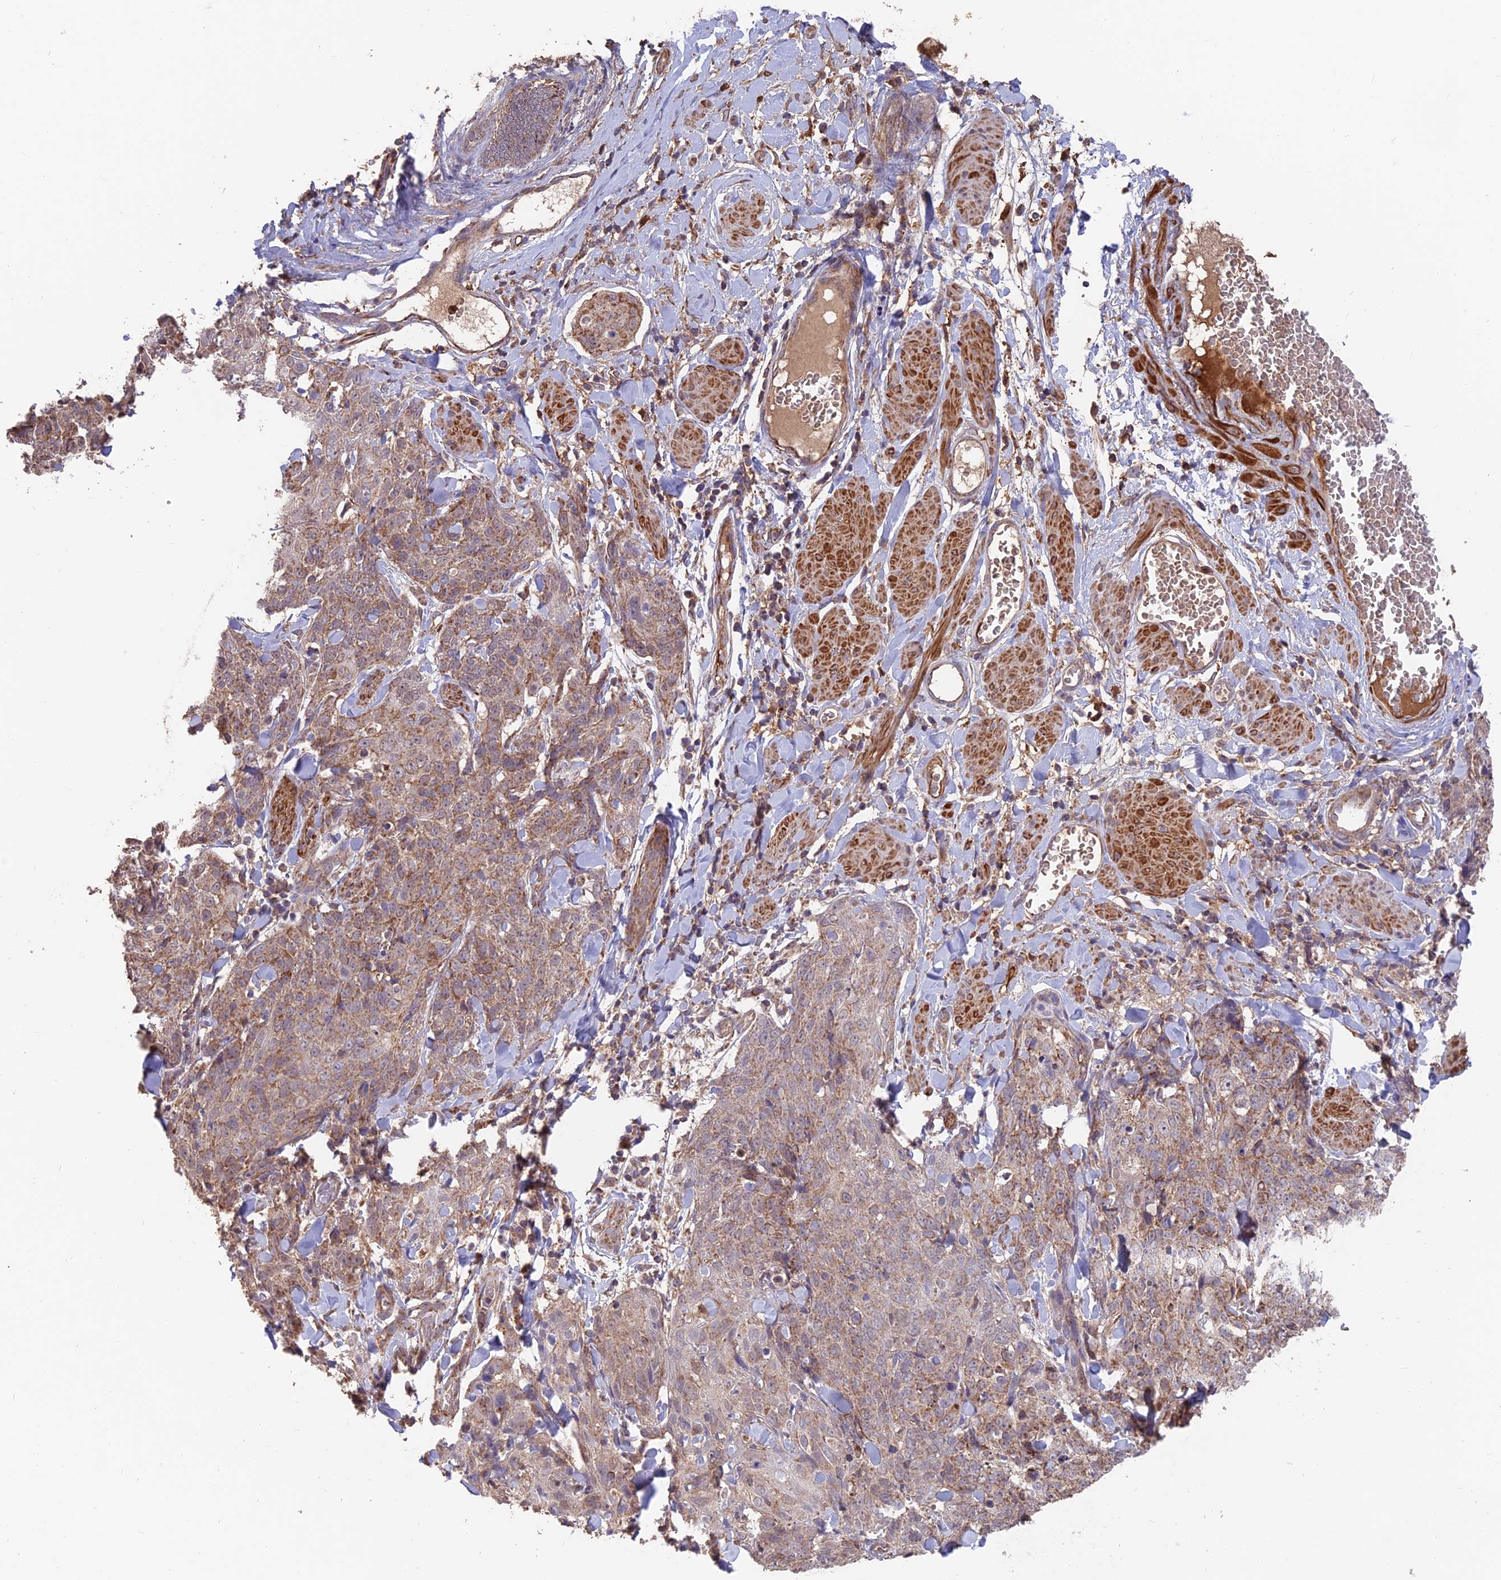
{"staining": {"intensity": "moderate", "quantity": "25%-75%", "location": "cytoplasmic/membranous"}, "tissue": "skin cancer", "cell_type": "Tumor cells", "image_type": "cancer", "snomed": [{"axis": "morphology", "description": "Squamous cell carcinoma, NOS"}, {"axis": "topography", "description": "Skin"}, {"axis": "topography", "description": "Vulva"}], "caption": "Tumor cells reveal medium levels of moderate cytoplasmic/membranous staining in about 25%-75% of cells in human skin cancer (squamous cell carcinoma).", "gene": "IFT22", "patient": {"sex": "female", "age": 85}}